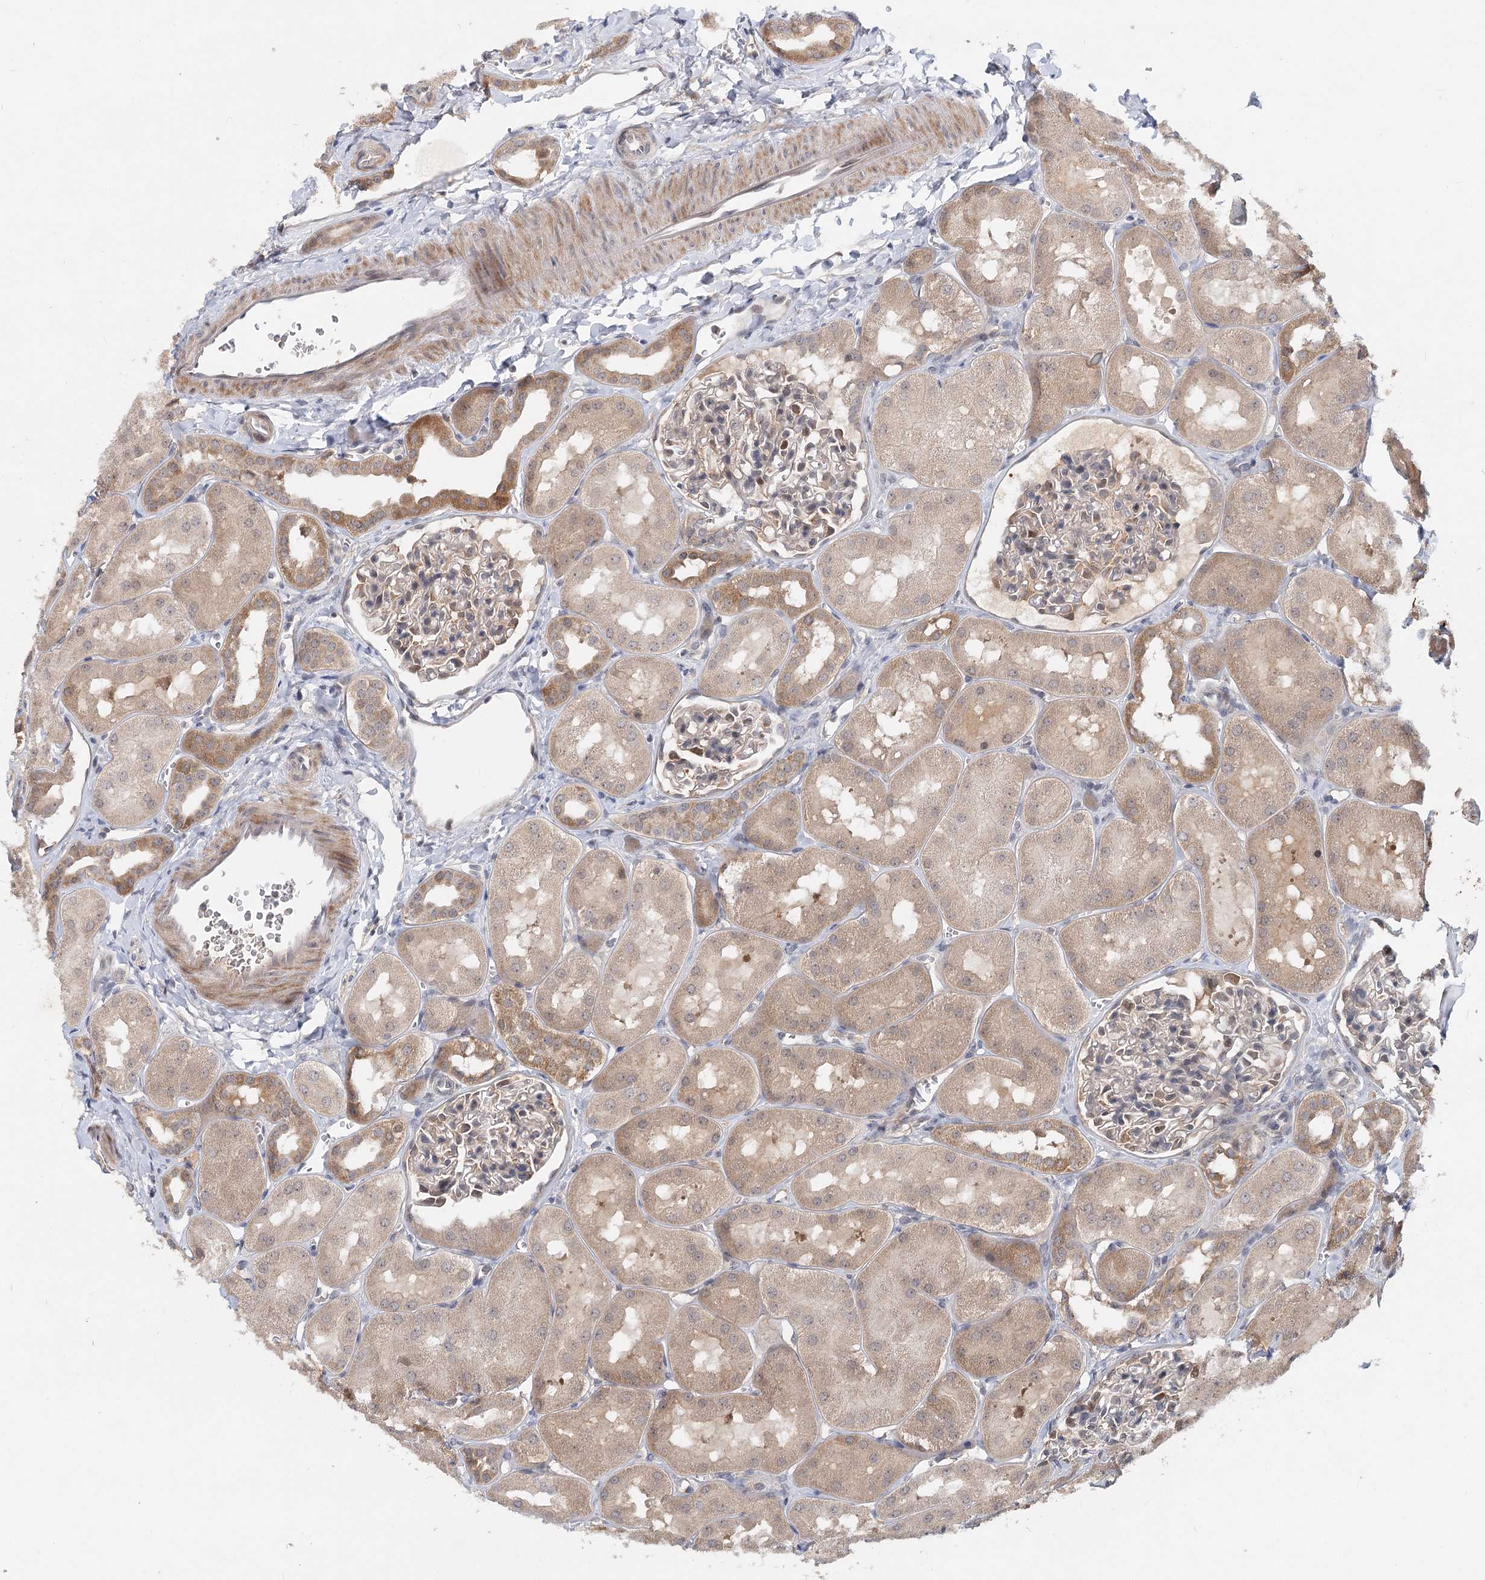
{"staining": {"intensity": "moderate", "quantity": "<25%", "location": "cytoplasmic/membranous"}, "tissue": "kidney", "cell_type": "Cells in glomeruli", "image_type": "normal", "snomed": [{"axis": "morphology", "description": "Normal tissue, NOS"}, {"axis": "topography", "description": "Kidney"}, {"axis": "topography", "description": "Urinary bladder"}], "caption": "An IHC histopathology image of benign tissue is shown. Protein staining in brown highlights moderate cytoplasmic/membranous positivity in kidney within cells in glomeruli. (Brightfield microscopy of DAB IHC at high magnification).", "gene": "AP3B1", "patient": {"sex": "male", "age": 16}}